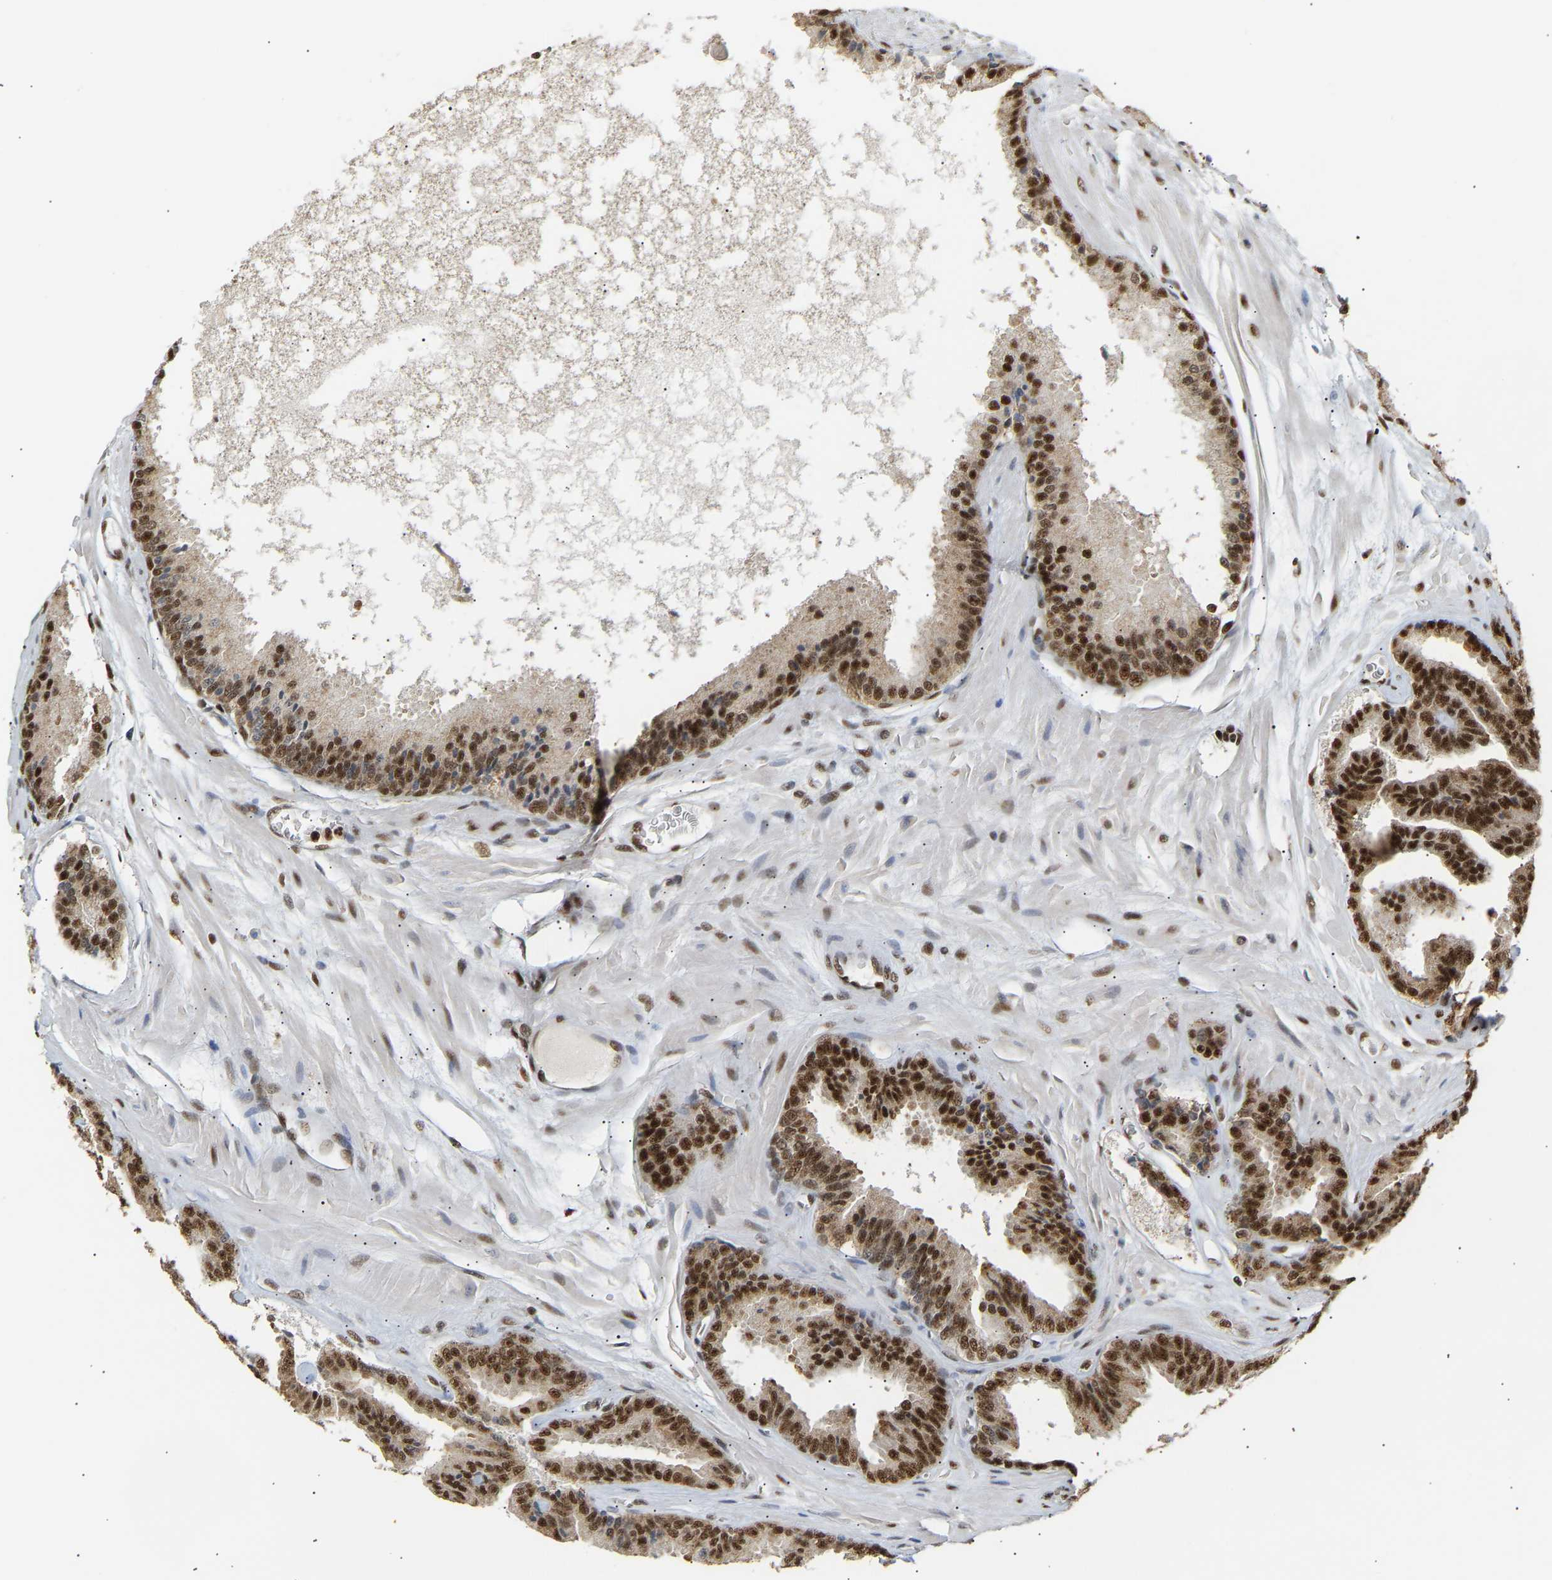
{"staining": {"intensity": "strong", "quantity": ">75%", "location": "nuclear"}, "tissue": "prostate cancer", "cell_type": "Tumor cells", "image_type": "cancer", "snomed": [{"axis": "morphology", "description": "Adenocarcinoma, High grade"}, {"axis": "topography", "description": "Prostate"}], "caption": "A high-resolution histopathology image shows immunohistochemistry (IHC) staining of prostate adenocarcinoma (high-grade), which demonstrates strong nuclear expression in approximately >75% of tumor cells. The staining was performed using DAB, with brown indicating positive protein expression. Nuclei are stained blue with hematoxylin.", "gene": "ALYREF", "patient": {"sex": "male", "age": 65}}